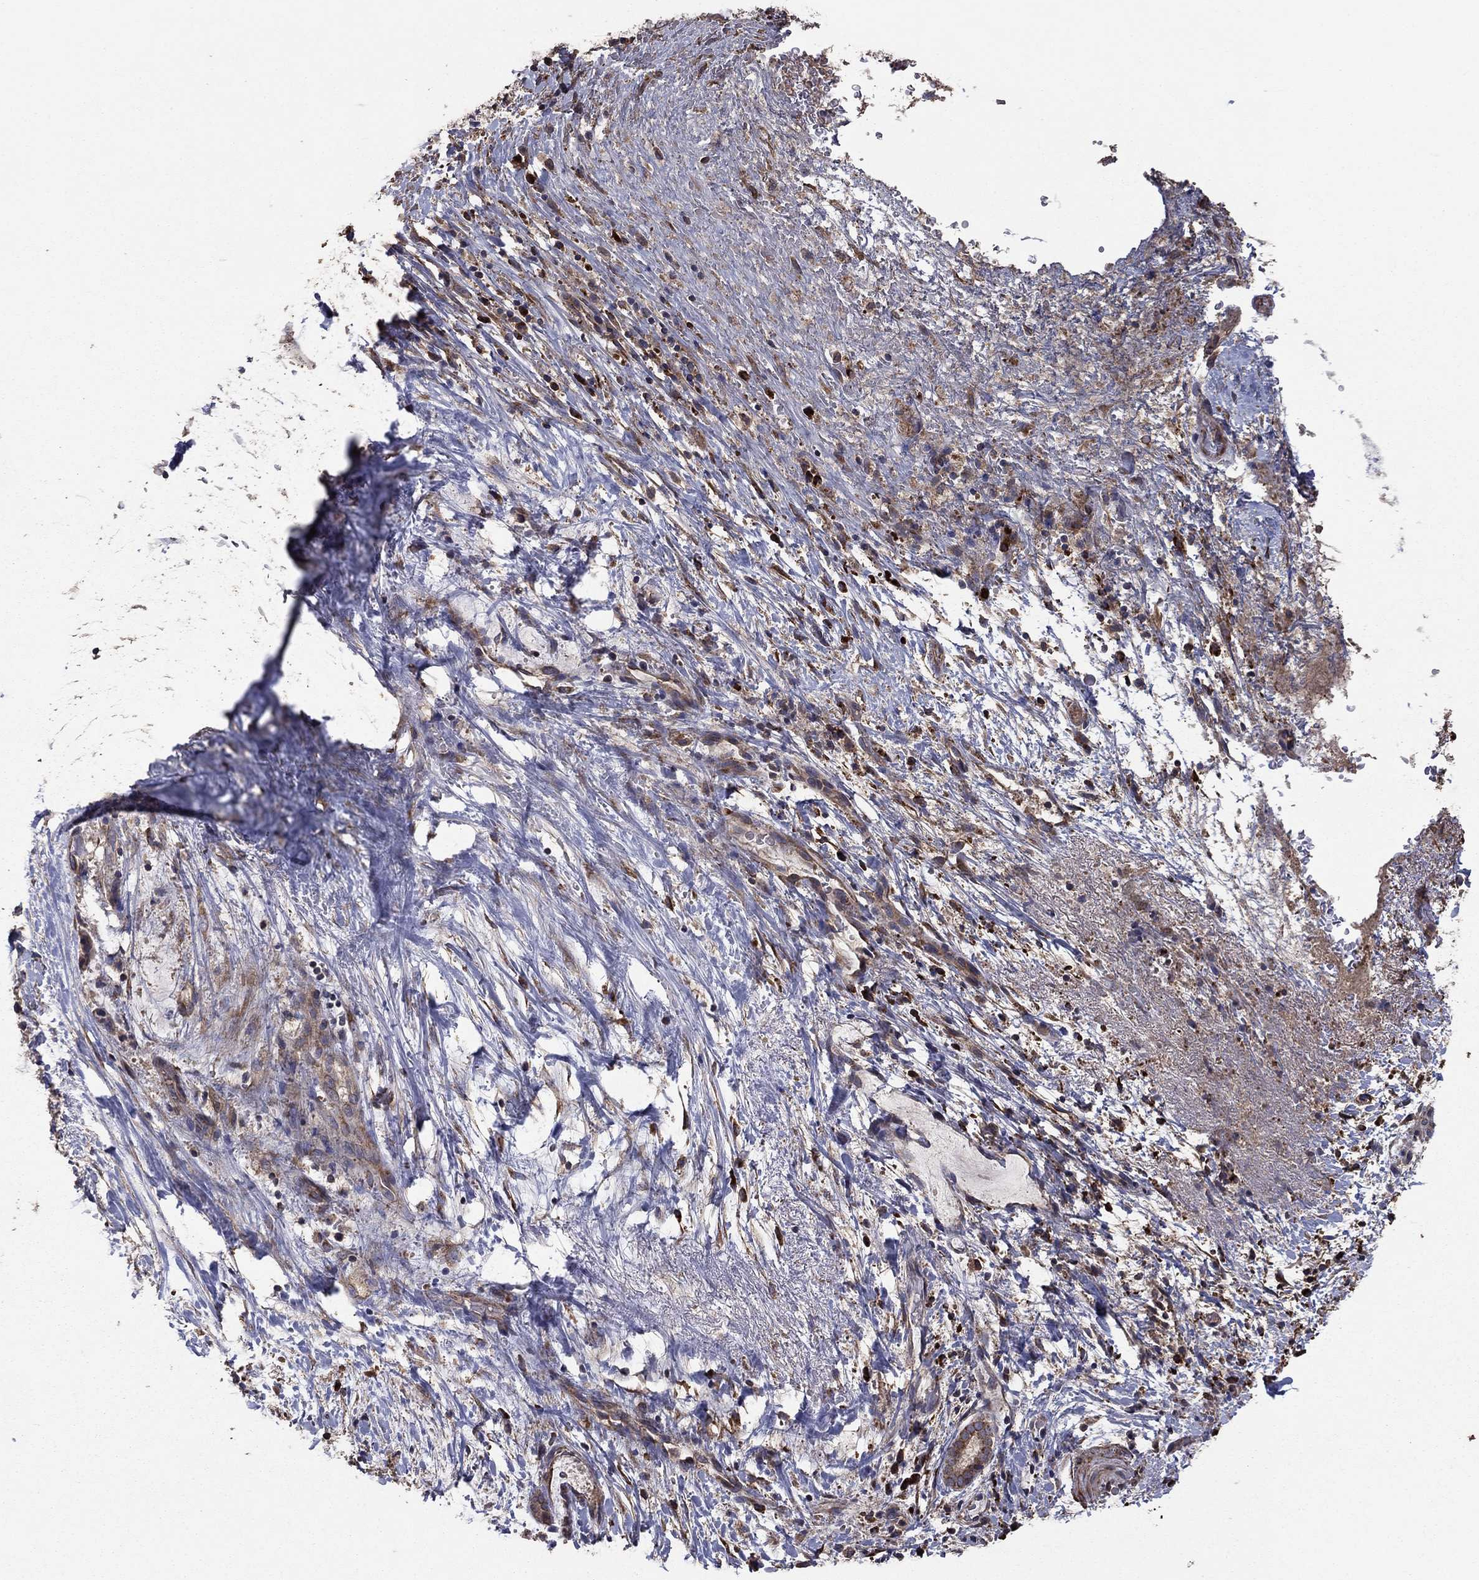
{"staining": {"intensity": "weak", "quantity": "25%-75%", "location": "cytoplasmic/membranous"}, "tissue": "liver cancer", "cell_type": "Tumor cells", "image_type": "cancer", "snomed": [{"axis": "morphology", "description": "Cholangiocarcinoma"}, {"axis": "topography", "description": "Liver"}], "caption": "A brown stain labels weak cytoplasmic/membranous staining of a protein in liver cancer (cholangiocarcinoma) tumor cells. (DAB (3,3'-diaminobenzidine) IHC with brightfield microscopy, high magnification).", "gene": "FLT4", "patient": {"sex": "female", "age": 73}}